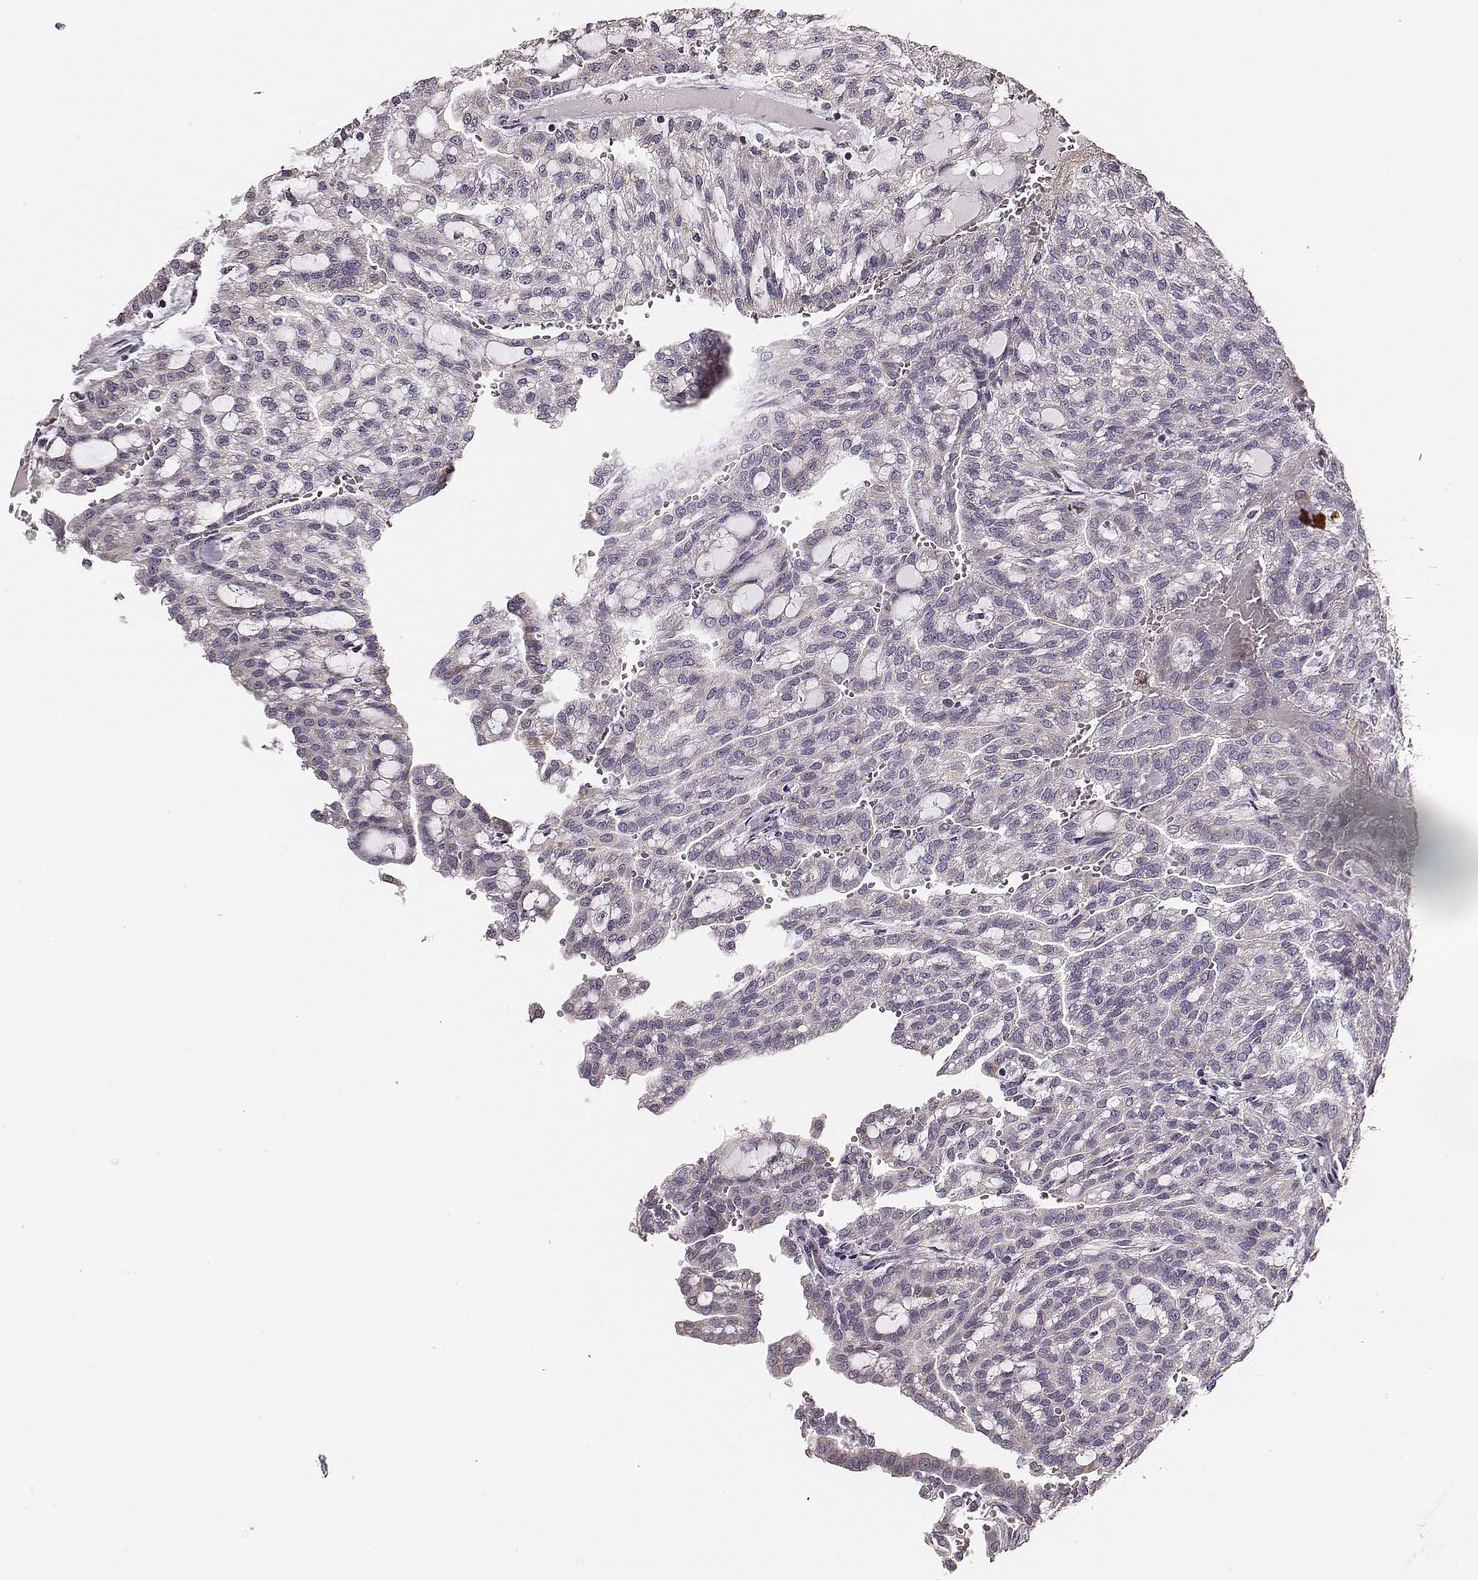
{"staining": {"intensity": "negative", "quantity": "none", "location": "none"}, "tissue": "renal cancer", "cell_type": "Tumor cells", "image_type": "cancer", "snomed": [{"axis": "morphology", "description": "Adenocarcinoma, NOS"}, {"axis": "topography", "description": "Kidney"}], "caption": "Immunohistochemical staining of renal adenocarcinoma exhibits no significant positivity in tumor cells.", "gene": "UBL4B", "patient": {"sex": "male", "age": 63}}